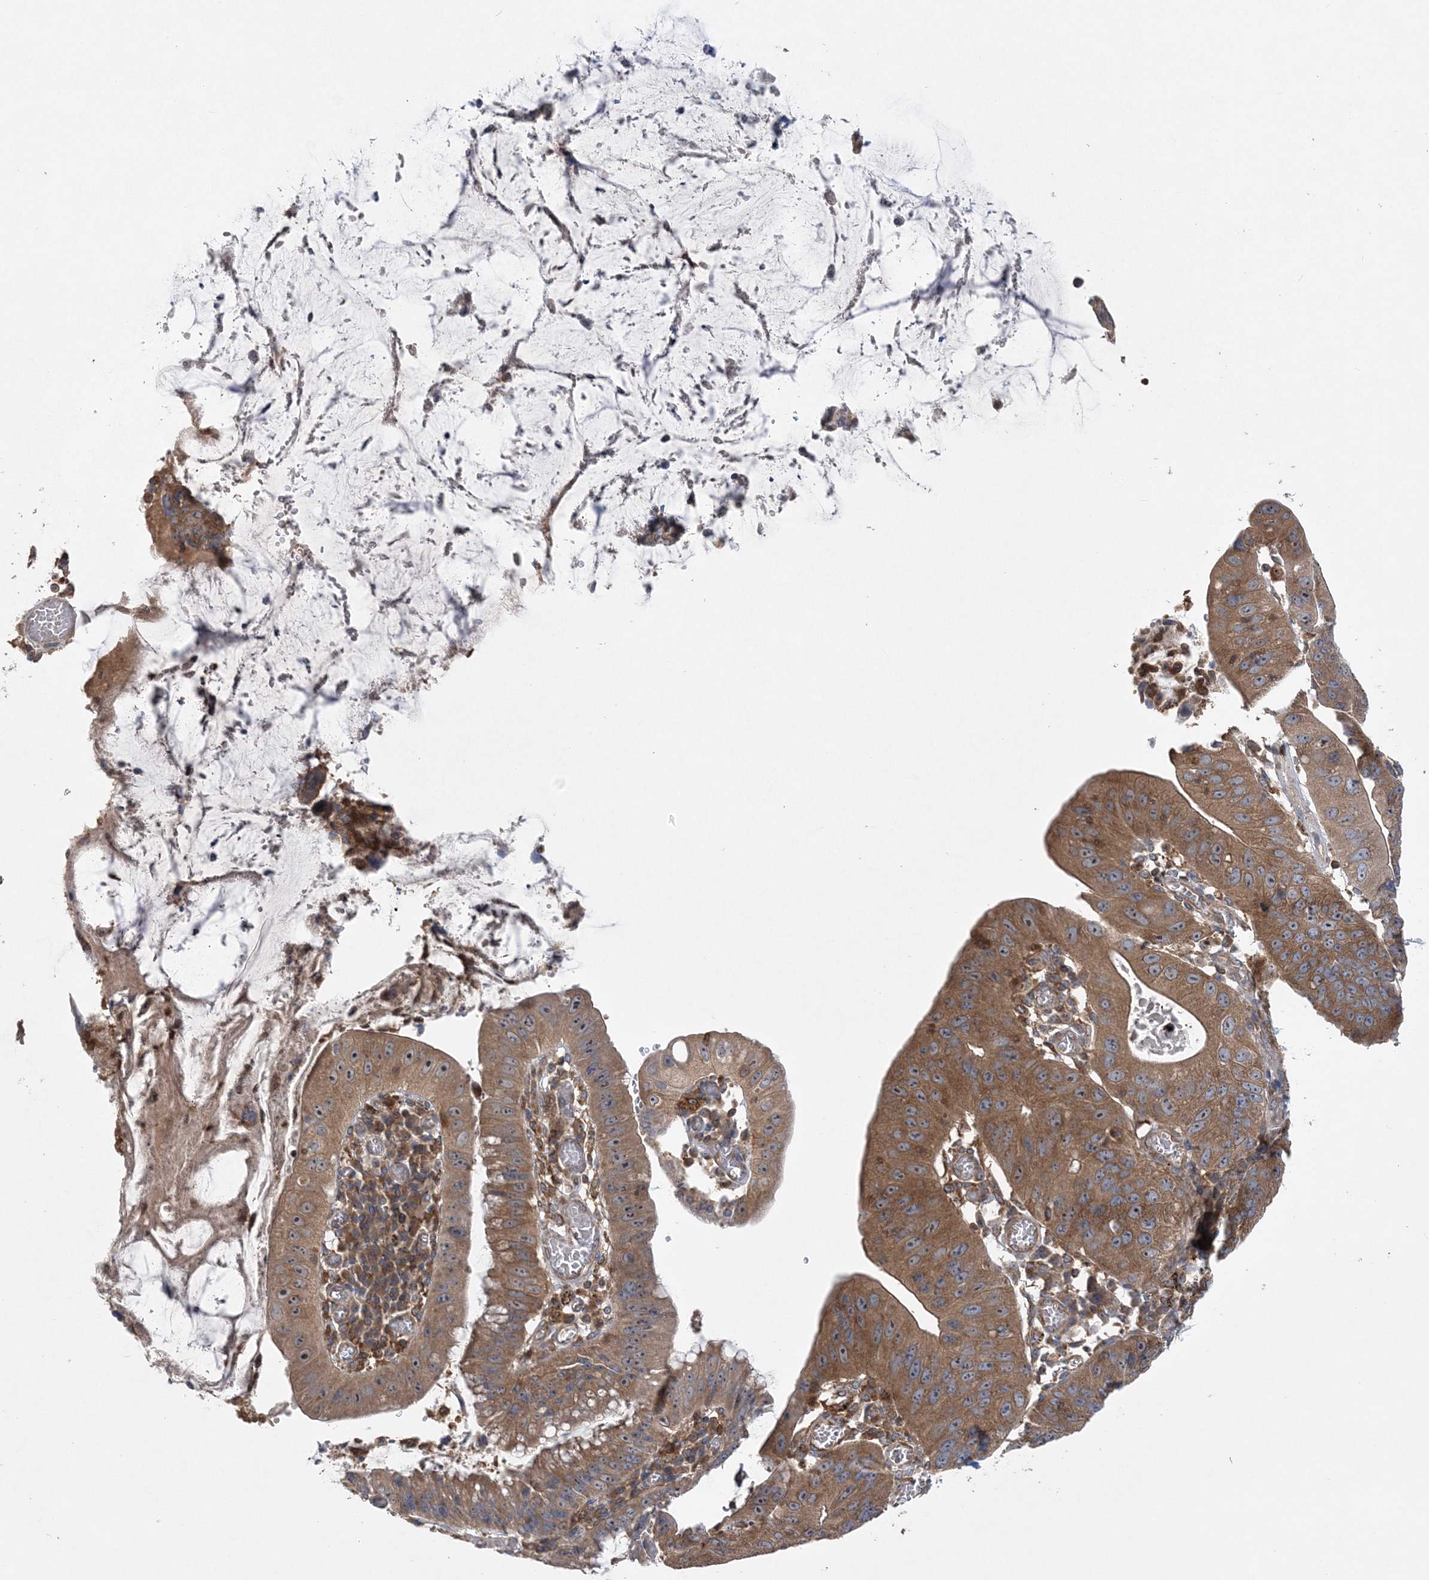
{"staining": {"intensity": "moderate", "quantity": ">75%", "location": "cytoplasmic/membranous"}, "tissue": "stomach cancer", "cell_type": "Tumor cells", "image_type": "cancer", "snomed": [{"axis": "morphology", "description": "Adenocarcinoma, NOS"}, {"axis": "topography", "description": "Stomach"}], "caption": "High-magnification brightfield microscopy of stomach cancer (adenocarcinoma) stained with DAB (3,3'-diaminobenzidine) (brown) and counterstained with hematoxylin (blue). tumor cells exhibit moderate cytoplasmic/membranous expression is identified in approximately>75% of cells.", "gene": "ACAP2", "patient": {"sex": "male", "age": 59}}